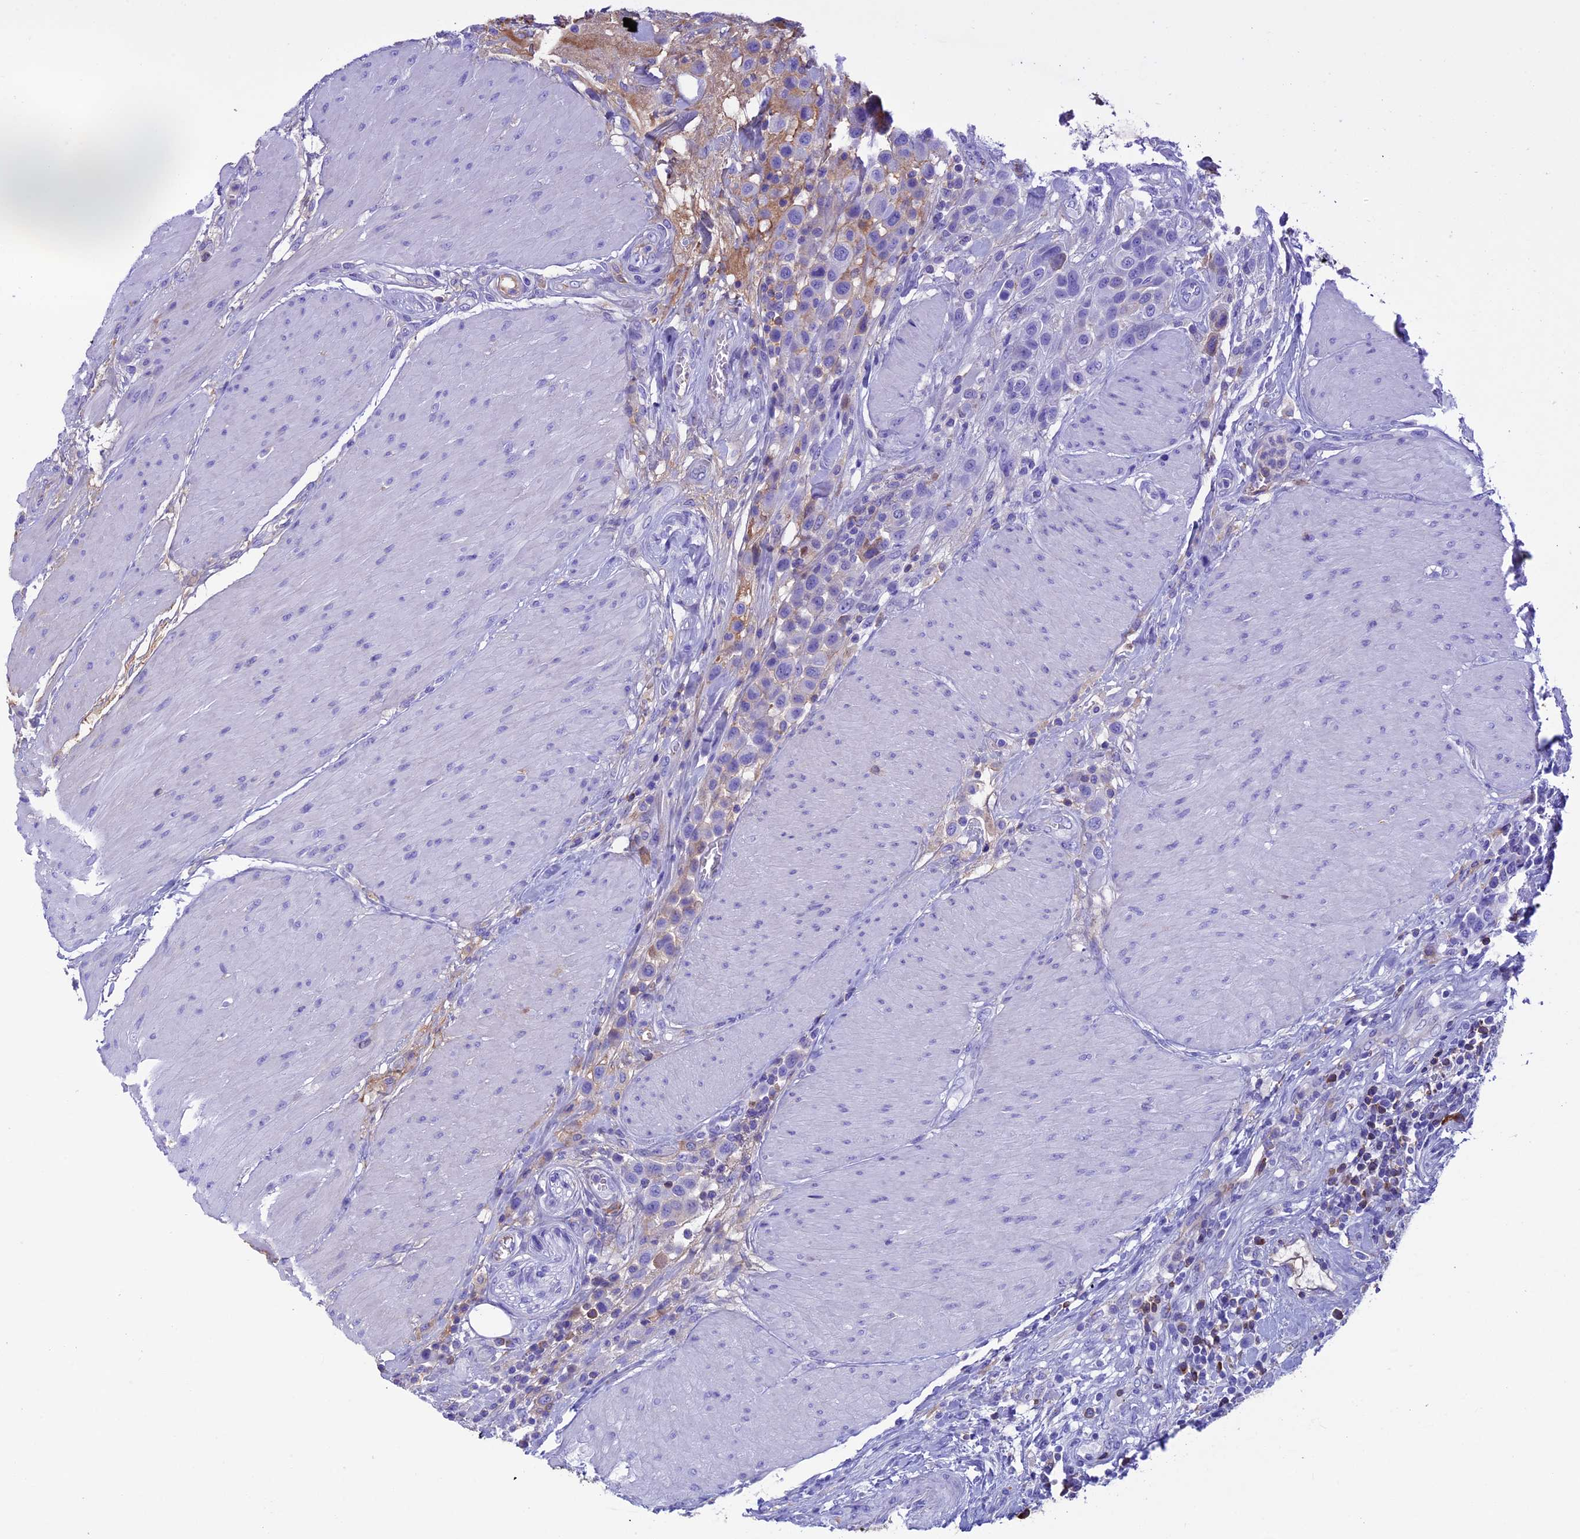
{"staining": {"intensity": "weak", "quantity": "<25%", "location": "cytoplasmic/membranous"}, "tissue": "urothelial cancer", "cell_type": "Tumor cells", "image_type": "cancer", "snomed": [{"axis": "morphology", "description": "Urothelial carcinoma, High grade"}, {"axis": "topography", "description": "Urinary bladder"}], "caption": "There is no significant expression in tumor cells of urothelial carcinoma (high-grade).", "gene": "IGSF6", "patient": {"sex": "male", "age": 50}}